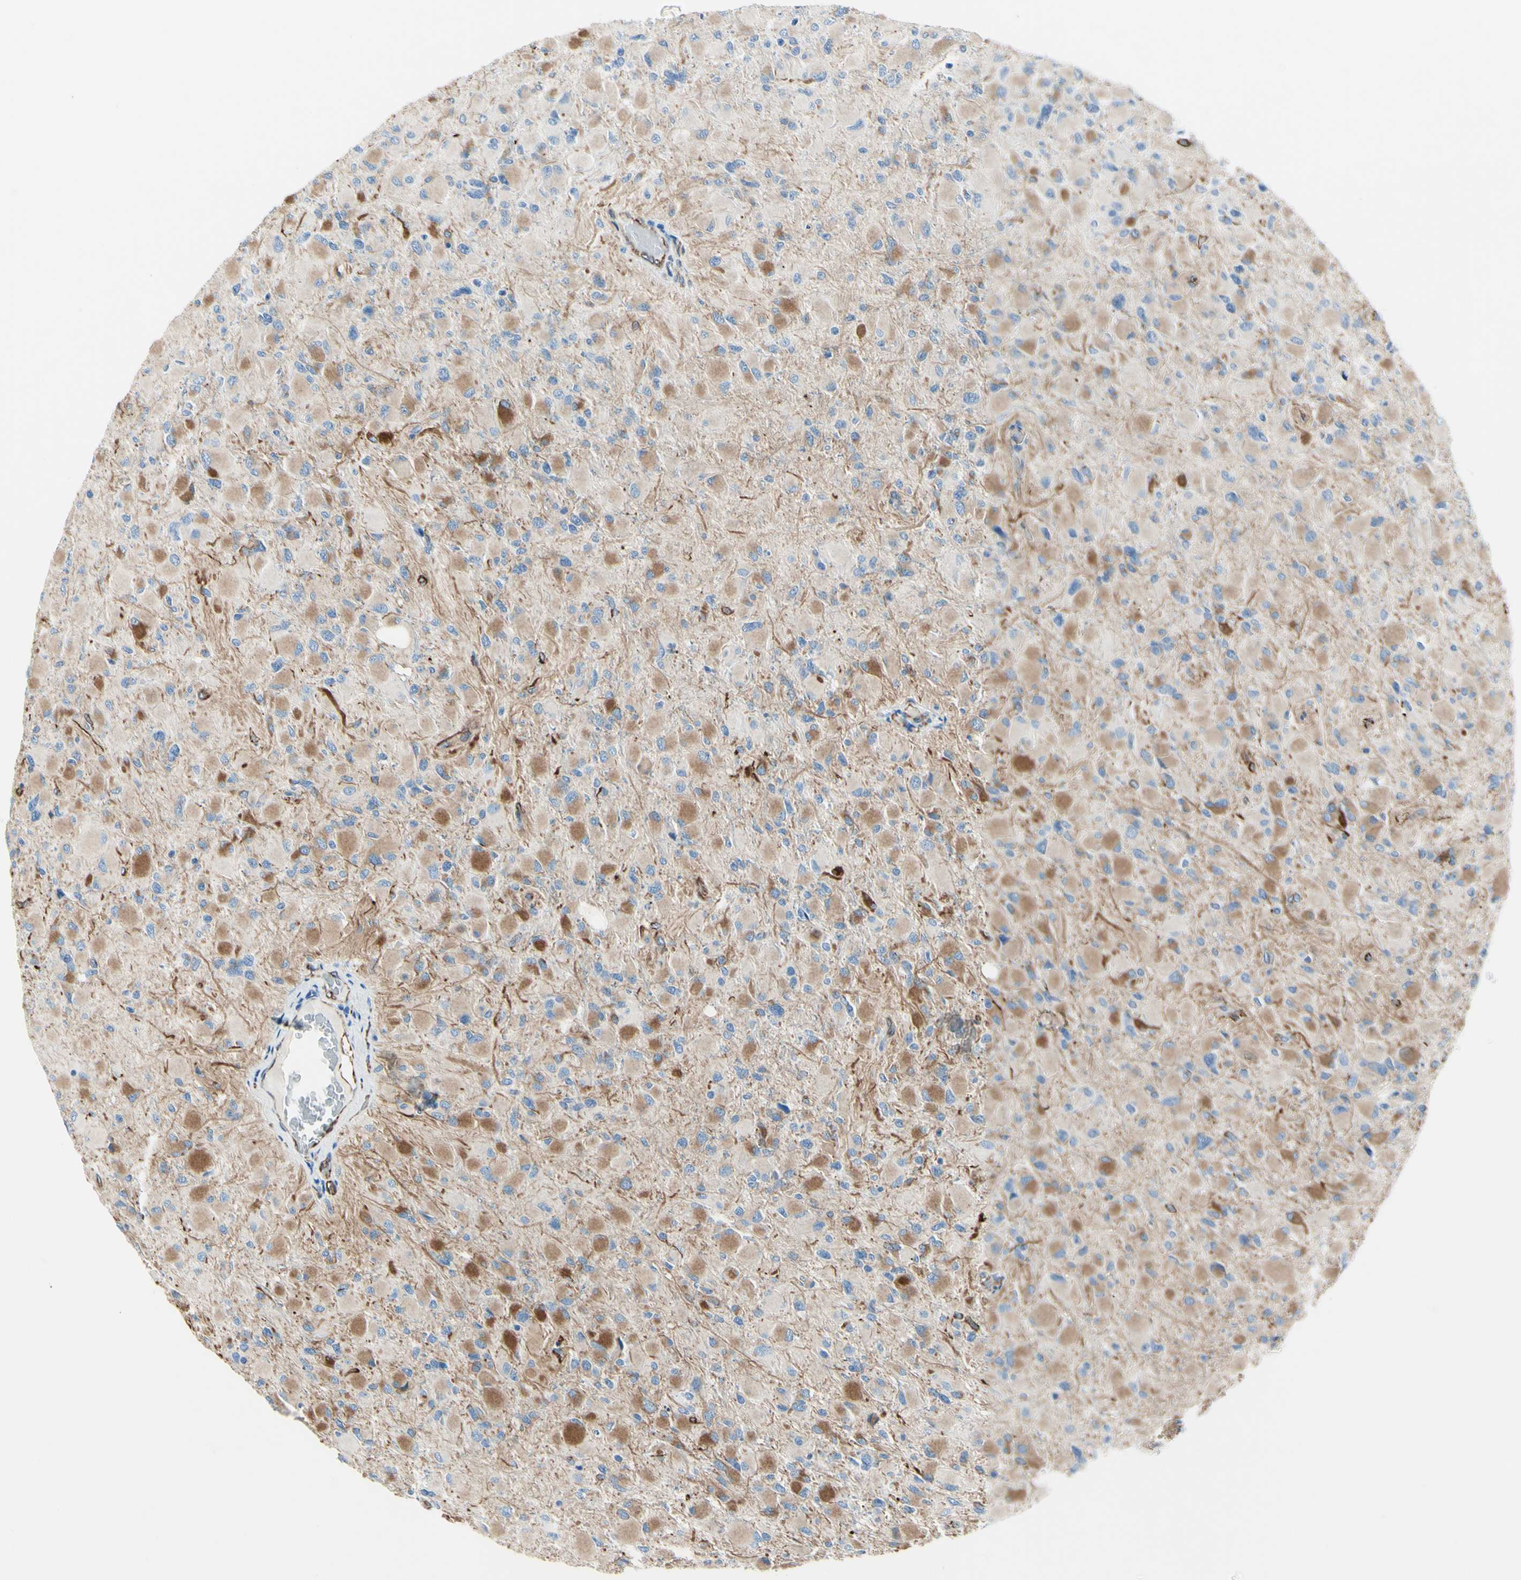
{"staining": {"intensity": "moderate", "quantity": "25%-75%", "location": "cytoplasmic/membranous"}, "tissue": "glioma", "cell_type": "Tumor cells", "image_type": "cancer", "snomed": [{"axis": "morphology", "description": "Glioma, malignant, High grade"}, {"axis": "topography", "description": "Cerebral cortex"}], "caption": "Protein analysis of malignant glioma (high-grade) tissue shows moderate cytoplasmic/membranous staining in about 25%-75% of tumor cells. (Stains: DAB (3,3'-diaminobenzidine) in brown, nuclei in blue, Microscopy: brightfield microscopy at high magnification).", "gene": "PTH2R", "patient": {"sex": "female", "age": 36}}